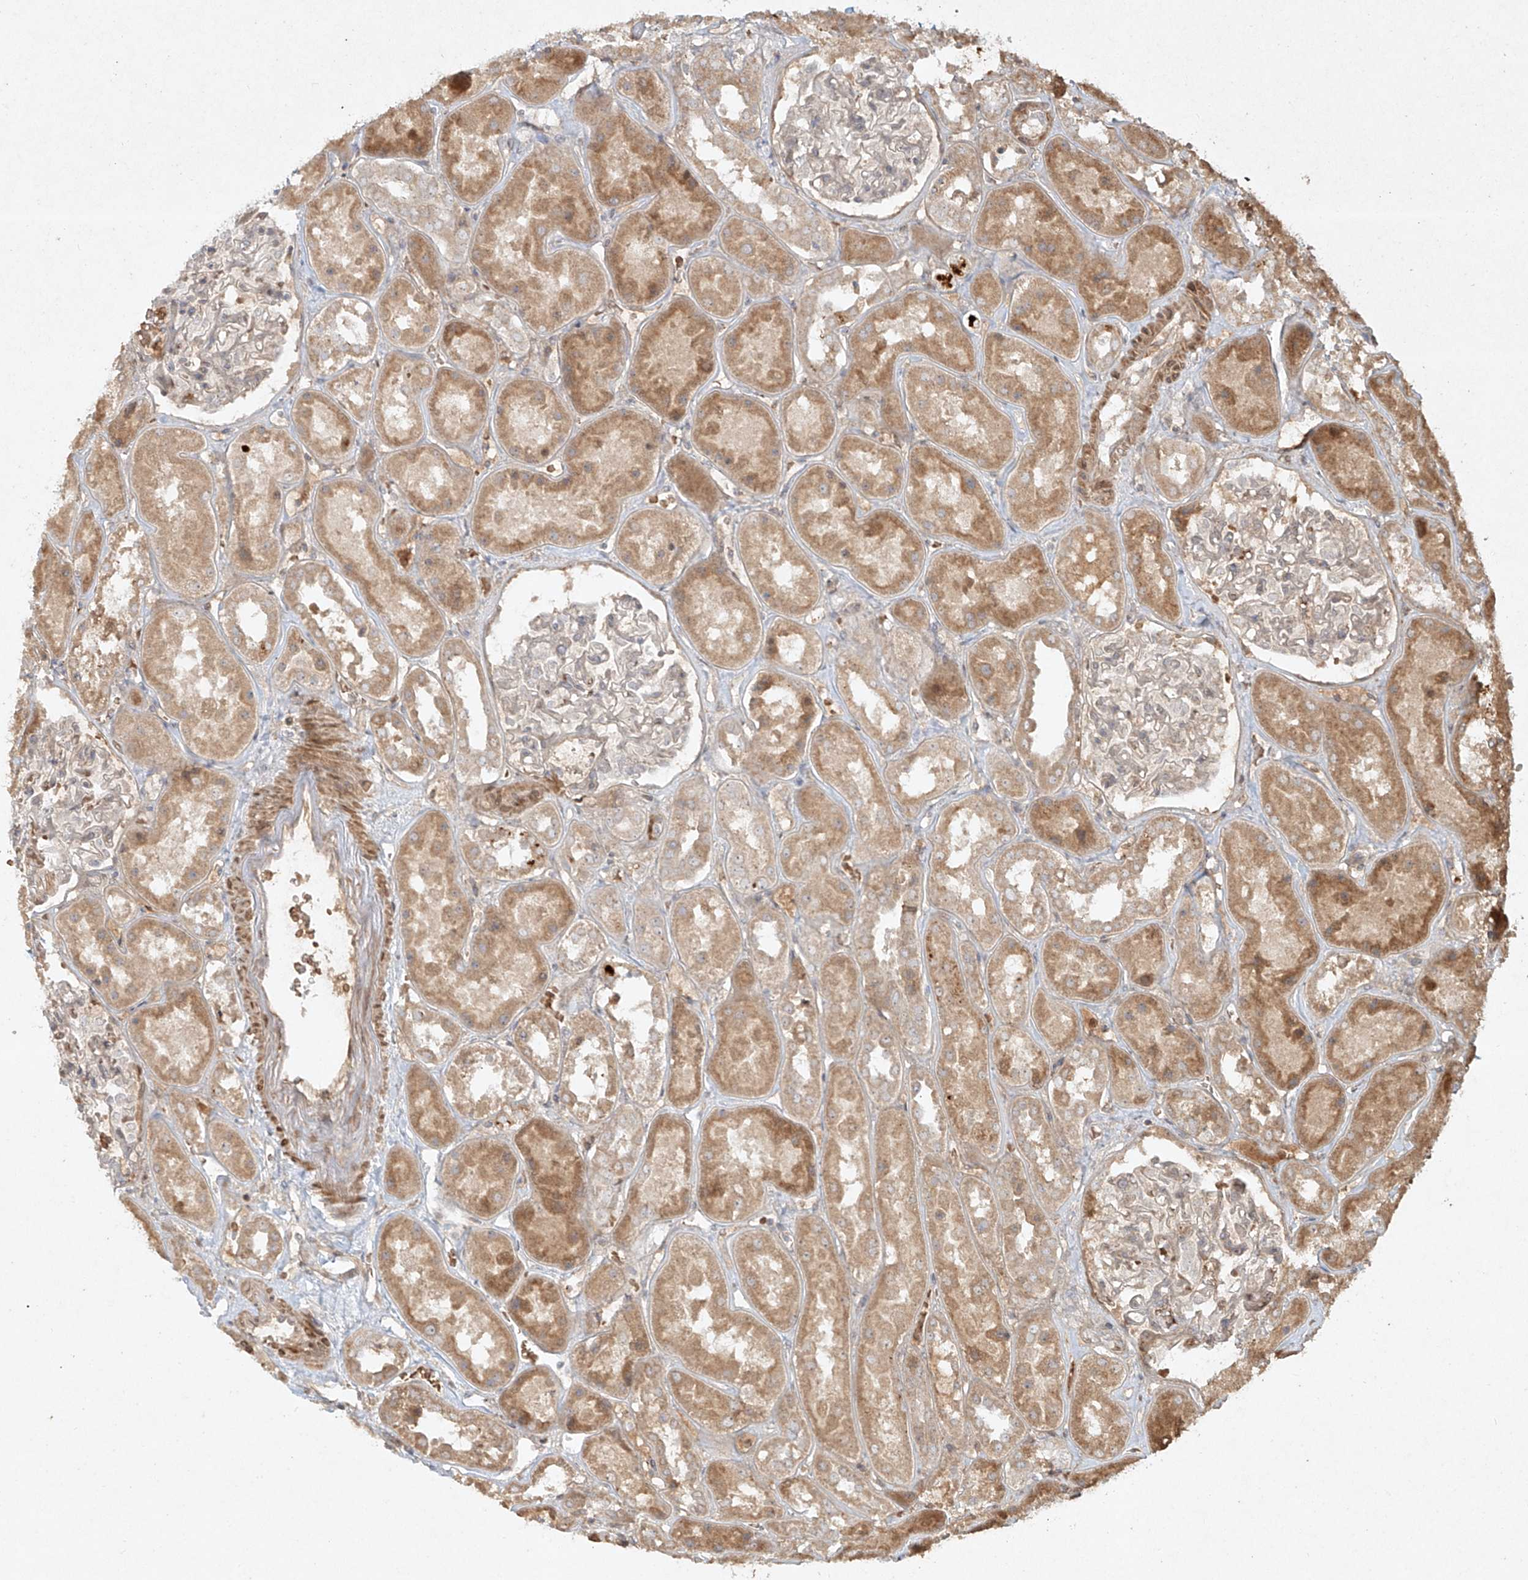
{"staining": {"intensity": "weak", "quantity": "<25%", "location": "cytoplasmic/membranous"}, "tissue": "kidney", "cell_type": "Cells in glomeruli", "image_type": "normal", "snomed": [{"axis": "morphology", "description": "Normal tissue, NOS"}, {"axis": "topography", "description": "Kidney"}], "caption": "IHC of benign human kidney demonstrates no expression in cells in glomeruli. Brightfield microscopy of immunohistochemistry stained with DAB (brown) and hematoxylin (blue), captured at high magnification.", "gene": "CYYR1", "patient": {"sex": "male", "age": 70}}